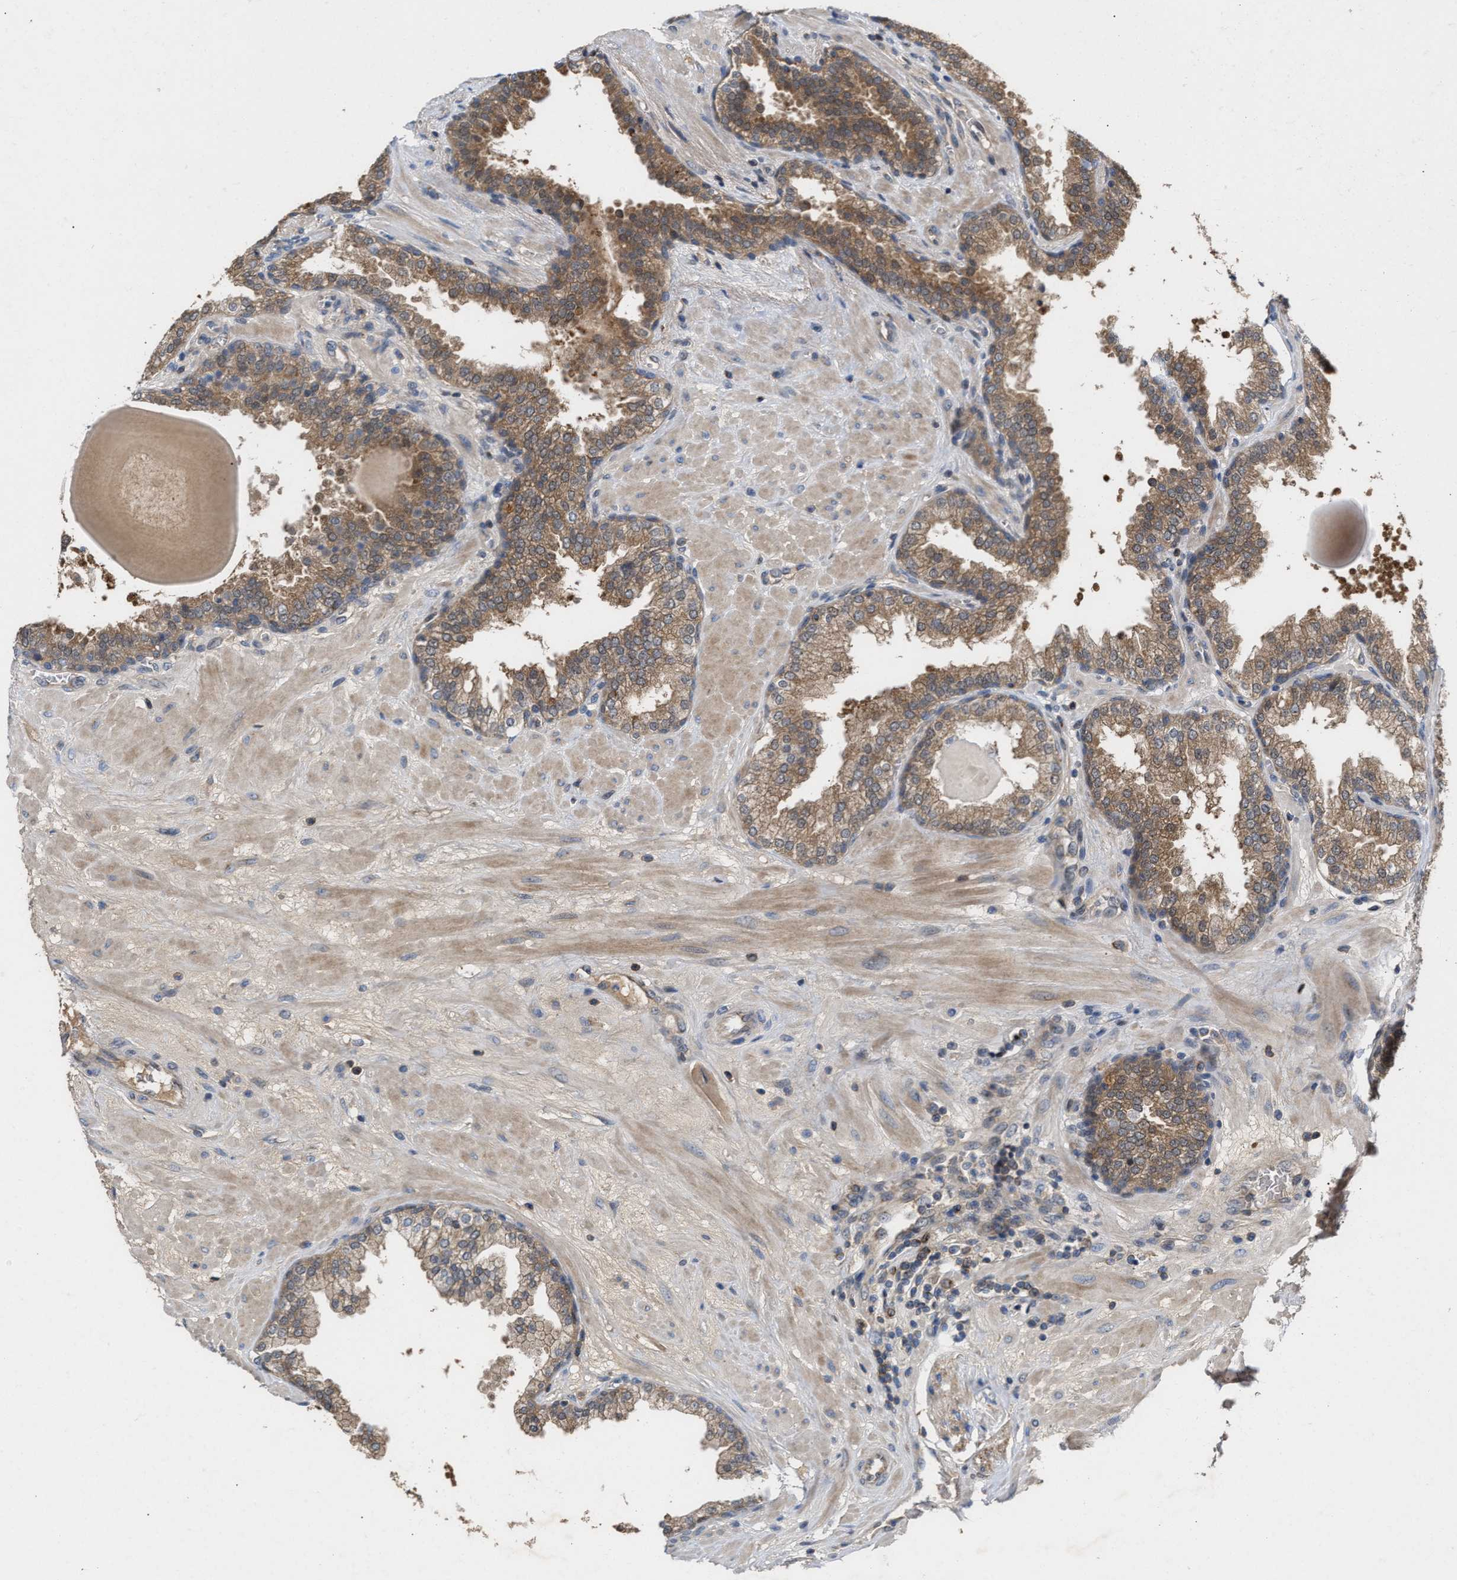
{"staining": {"intensity": "moderate", "quantity": ">75%", "location": "cytoplasmic/membranous"}, "tissue": "prostate", "cell_type": "Glandular cells", "image_type": "normal", "snomed": [{"axis": "morphology", "description": "Normal tissue, NOS"}, {"axis": "topography", "description": "Prostate"}], "caption": "A micrograph showing moderate cytoplasmic/membranous staining in about >75% of glandular cells in benign prostate, as visualized by brown immunohistochemical staining.", "gene": "BBLN", "patient": {"sex": "male", "age": 51}}